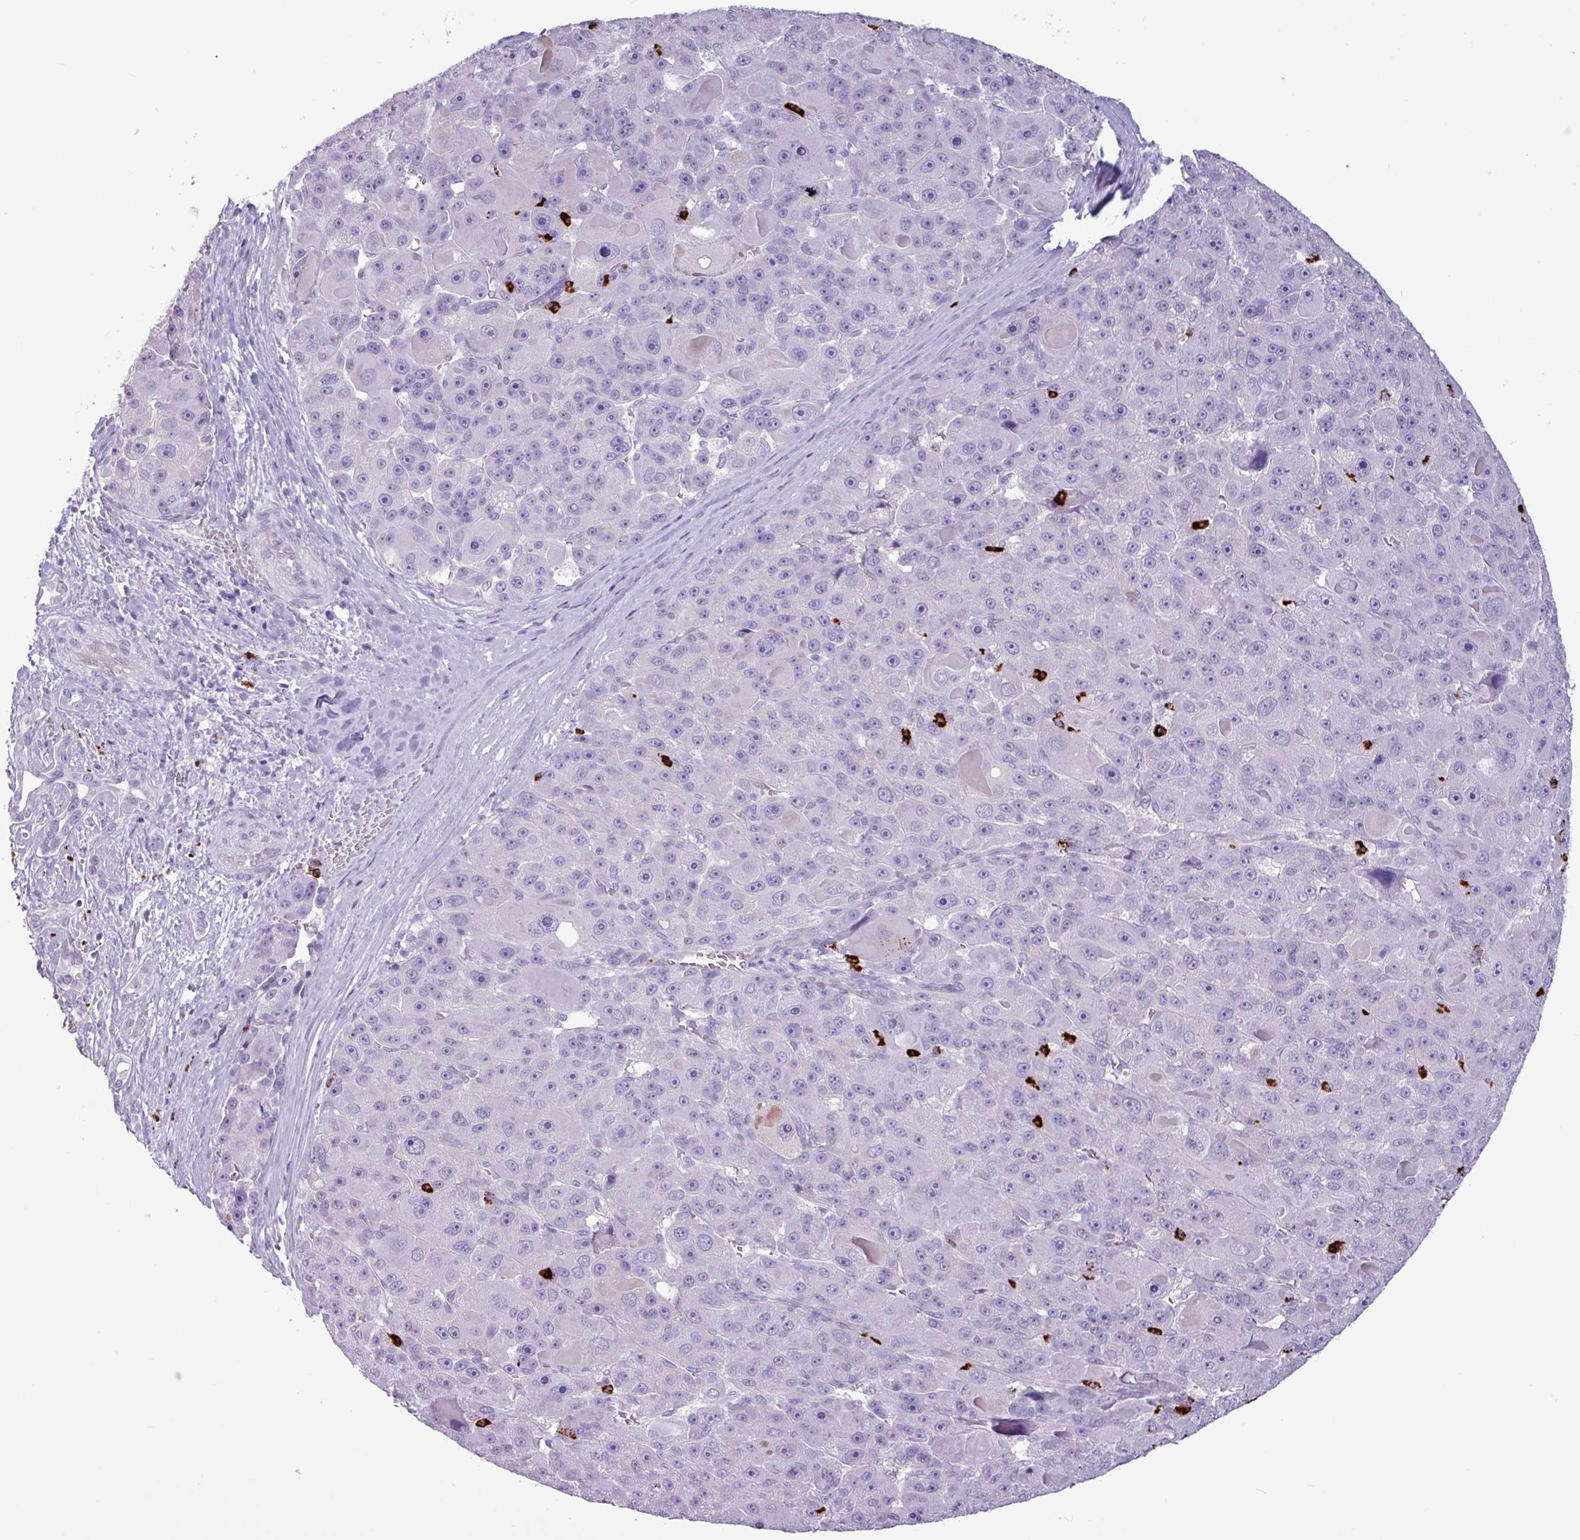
{"staining": {"intensity": "negative", "quantity": "none", "location": "none"}, "tissue": "liver cancer", "cell_type": "Tumor cells", "image_type": "cancer", "snomed": [{"axis": "morphology", "description": "Carcinoma, Hepatocellular, NOS"}, {"axis": "topography", "description": "Liver"}], "caption": "Image shows no significant protein positivity in tumor cells of hepatocellular carcinoma (liver).", "gene": "TMEM178A", "patient": {"sex": "male", "age": 76}}